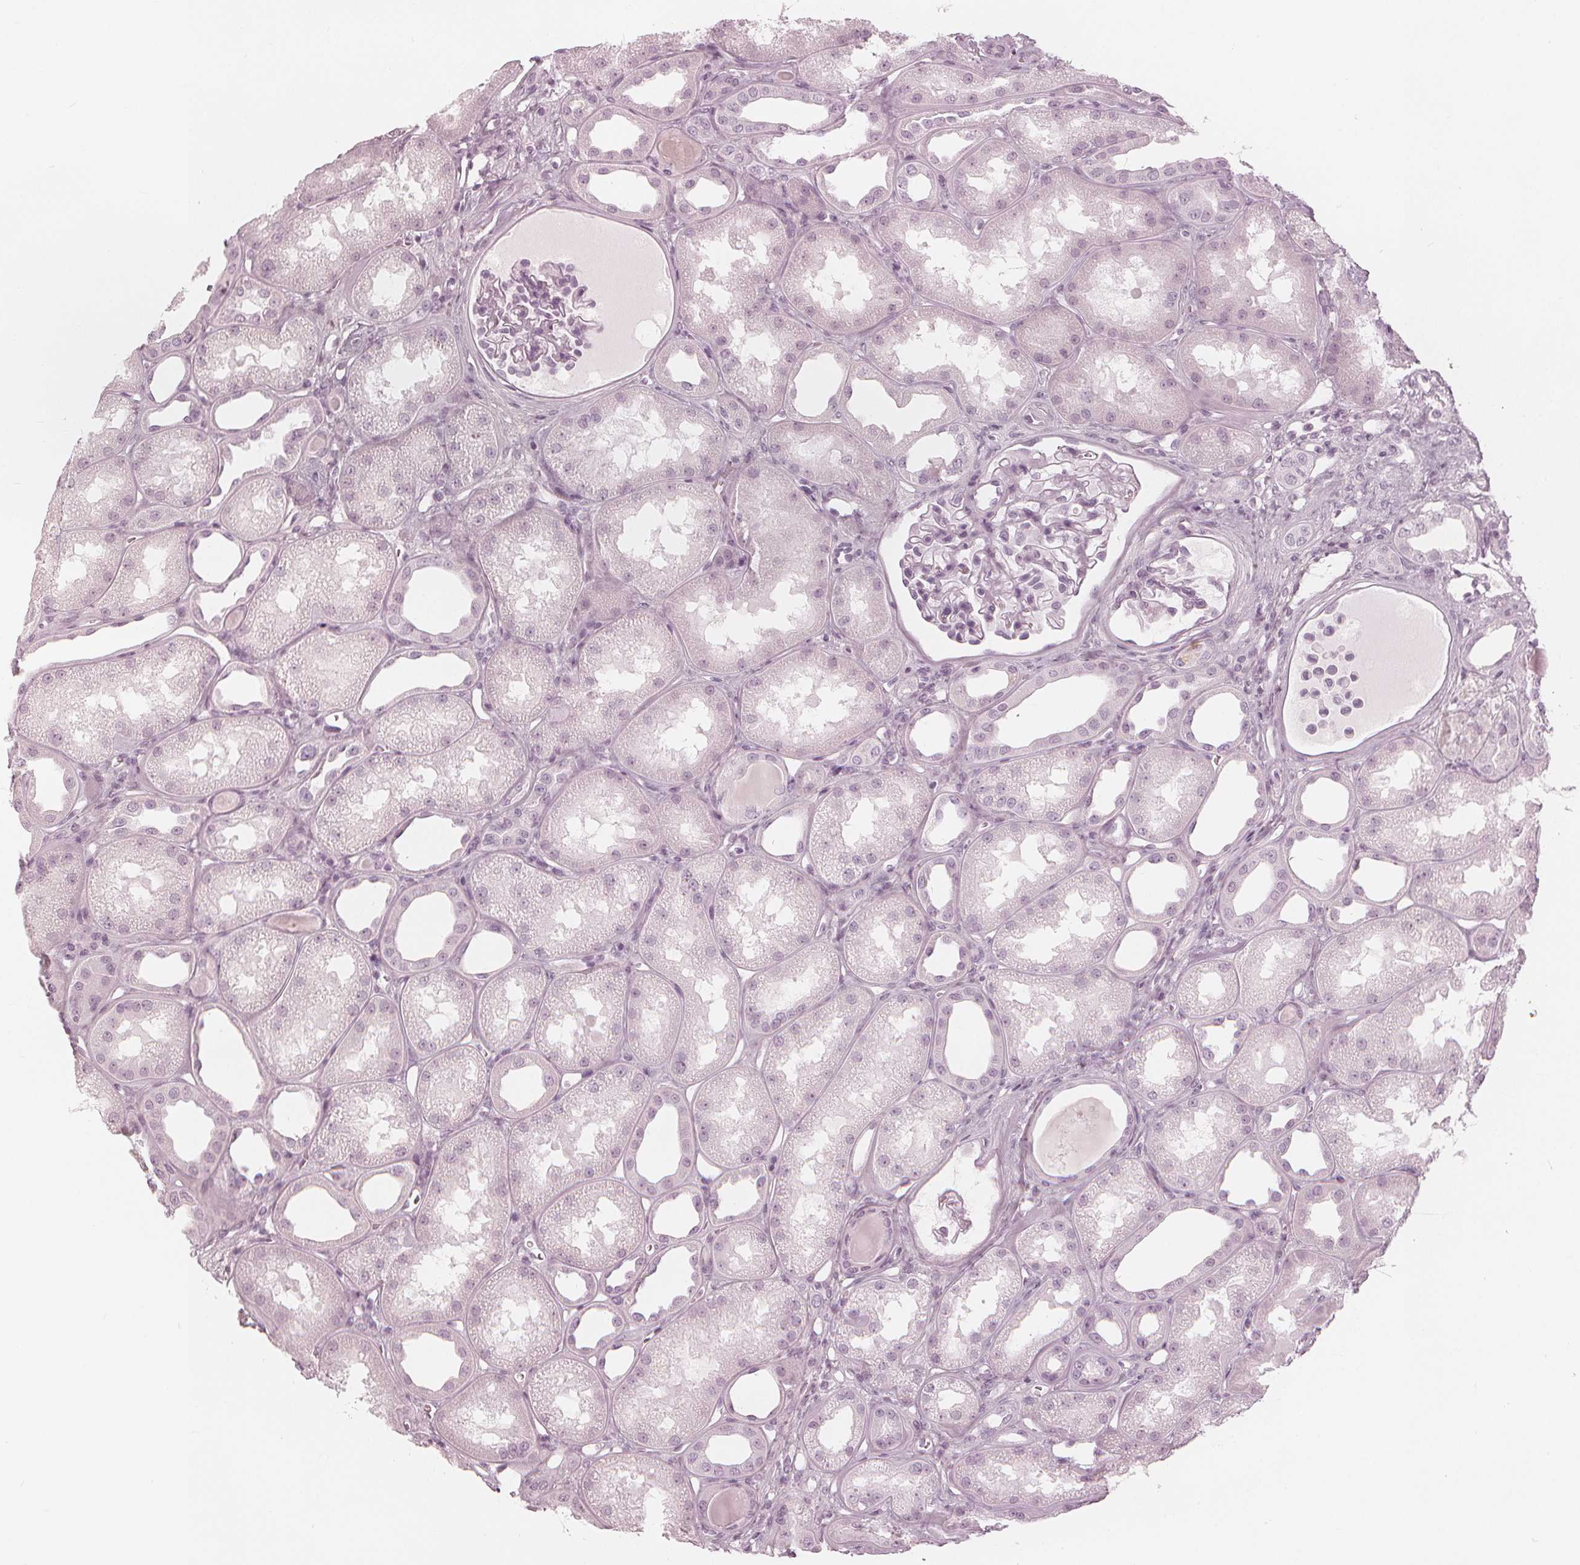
{"staining": {"intensity": "negative", "quantity": "none", "location": "none"}, "tissue": "kidney", "cell_type": "Cells in glomeruli", "image_type": "normal", "snomed": [{"axis": "morphology", "description": "Normal tissue, NOS"}, {"axis": "topography", "description": "Kidney"}], "caption": "A photomicrograph of human kidney is negative for staining in cells in glomeruli. The staining was performed using DAB (3,3'-diaminobenzidine) to visualize the protein expression in brown, while the nuclei were stained in blue with hematoxylin (Magnification: 20x).", "gene": "PAEP", "patient": {"sex": "male", "age": 61}}